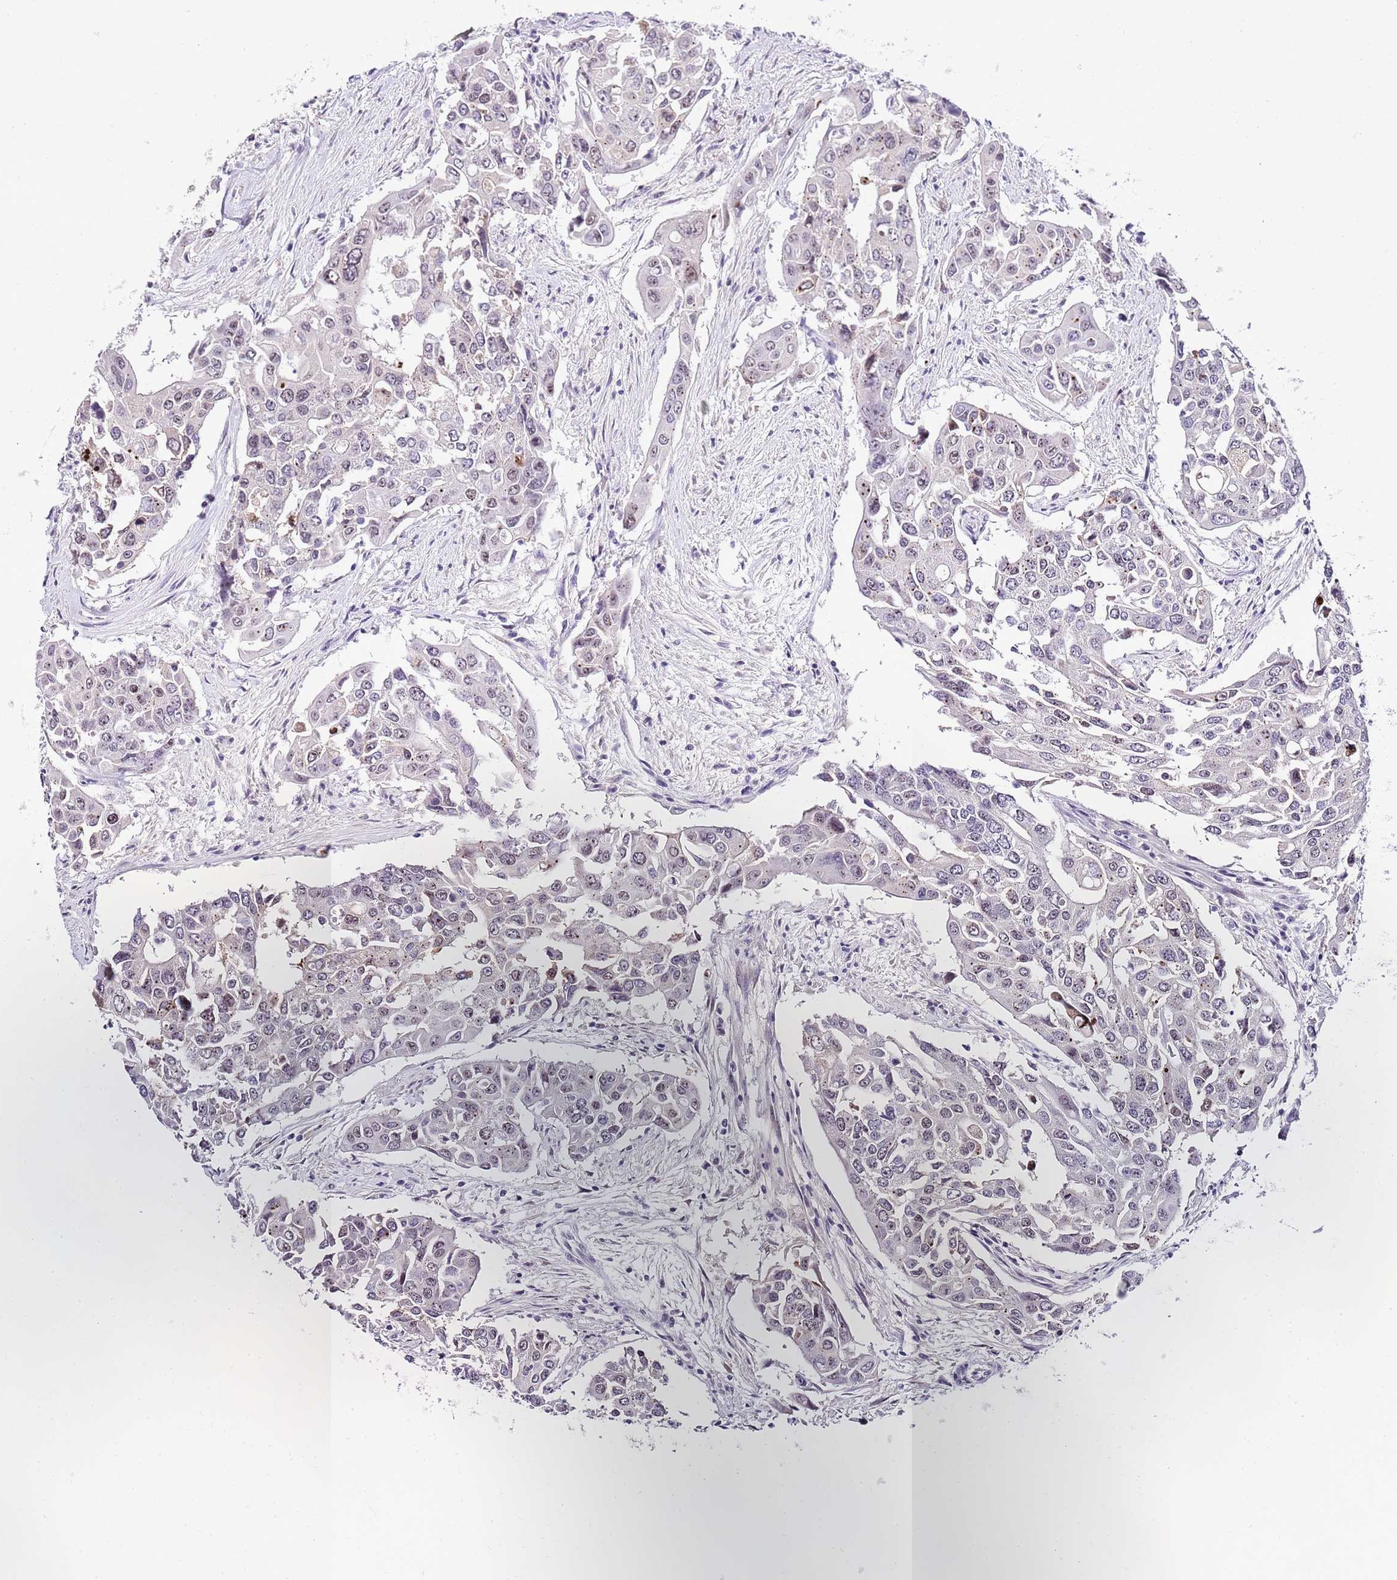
{"staining": {"intensity": "weak", "quantity": "<25%", "location": "nuclear"}, "tissue": "colorectal cancer", "cell_type": "Tumor cells", "image_type": "cancer", "snomed": [{"axis": "morphology", "description": "Adenocarcinoma, NOS"}, {"axis": "topography", "description": "Colon"}], "caption": "High magnification brightfield microscopy of colorectal adenocarcinoma stained with DAB (brown) and counterstained with hematoxylin (blue): tumor cells show no significant positivity.", "gene": "NOP56", "patient": {"sex": "male", "age": 77}}